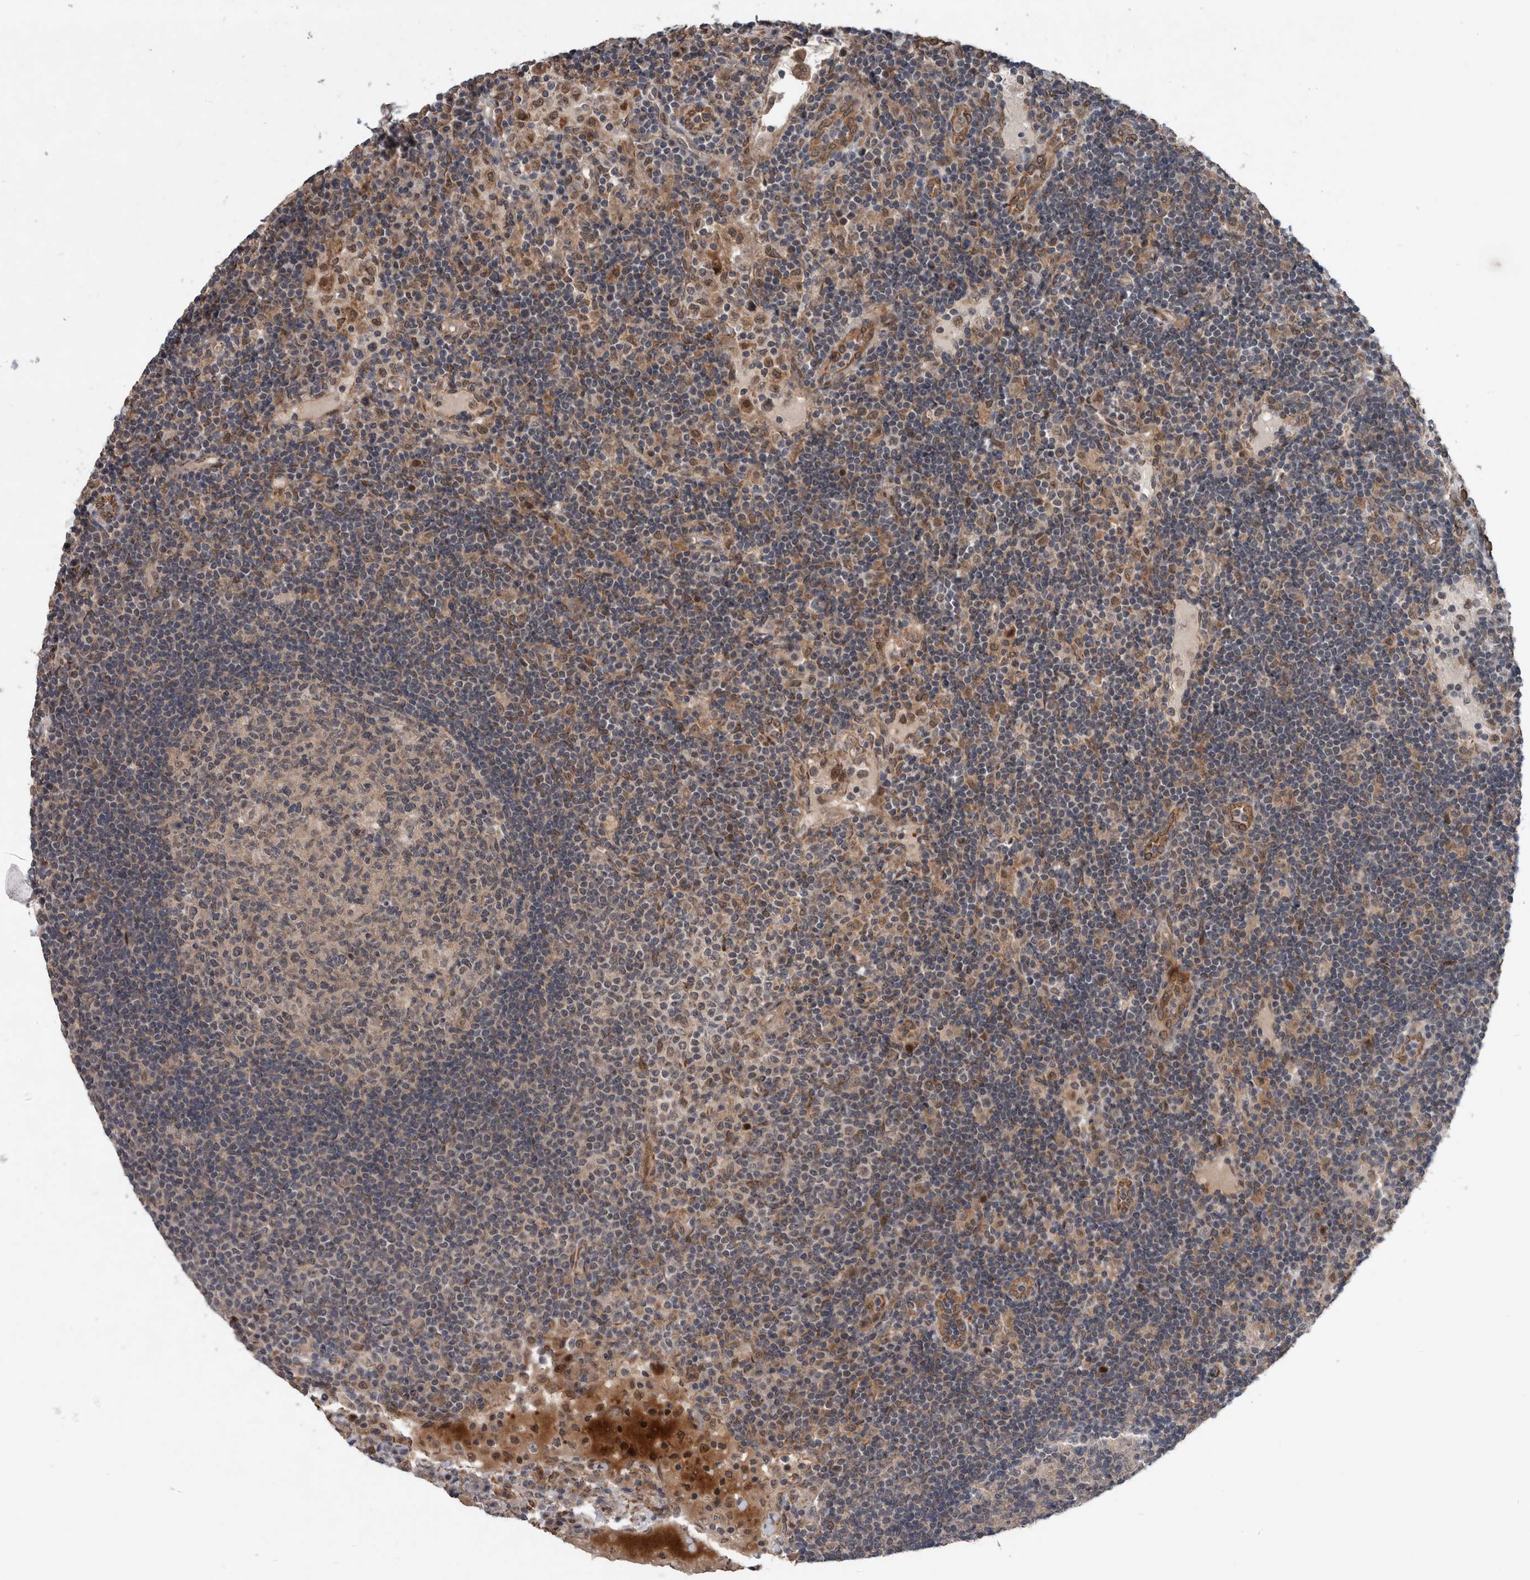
{"staining": {"intensity": "weak", "quantity": "<25%", "location": "cytoplasmic/membranous"}, "tissue": "lymph node", "cell_type": "Germinal center cells", "image_type": "normal", "snomed": [{"axis": "morphology", "description": "Normal tissue, NOS"}, {"axis": "topography", "description": "Lymph node"}], "caption": "Germinal center cells show no significant staining in unremarkable lymph node.", "gene": "GIMAP6", "patient": {"sex": "female", "age": 53}}